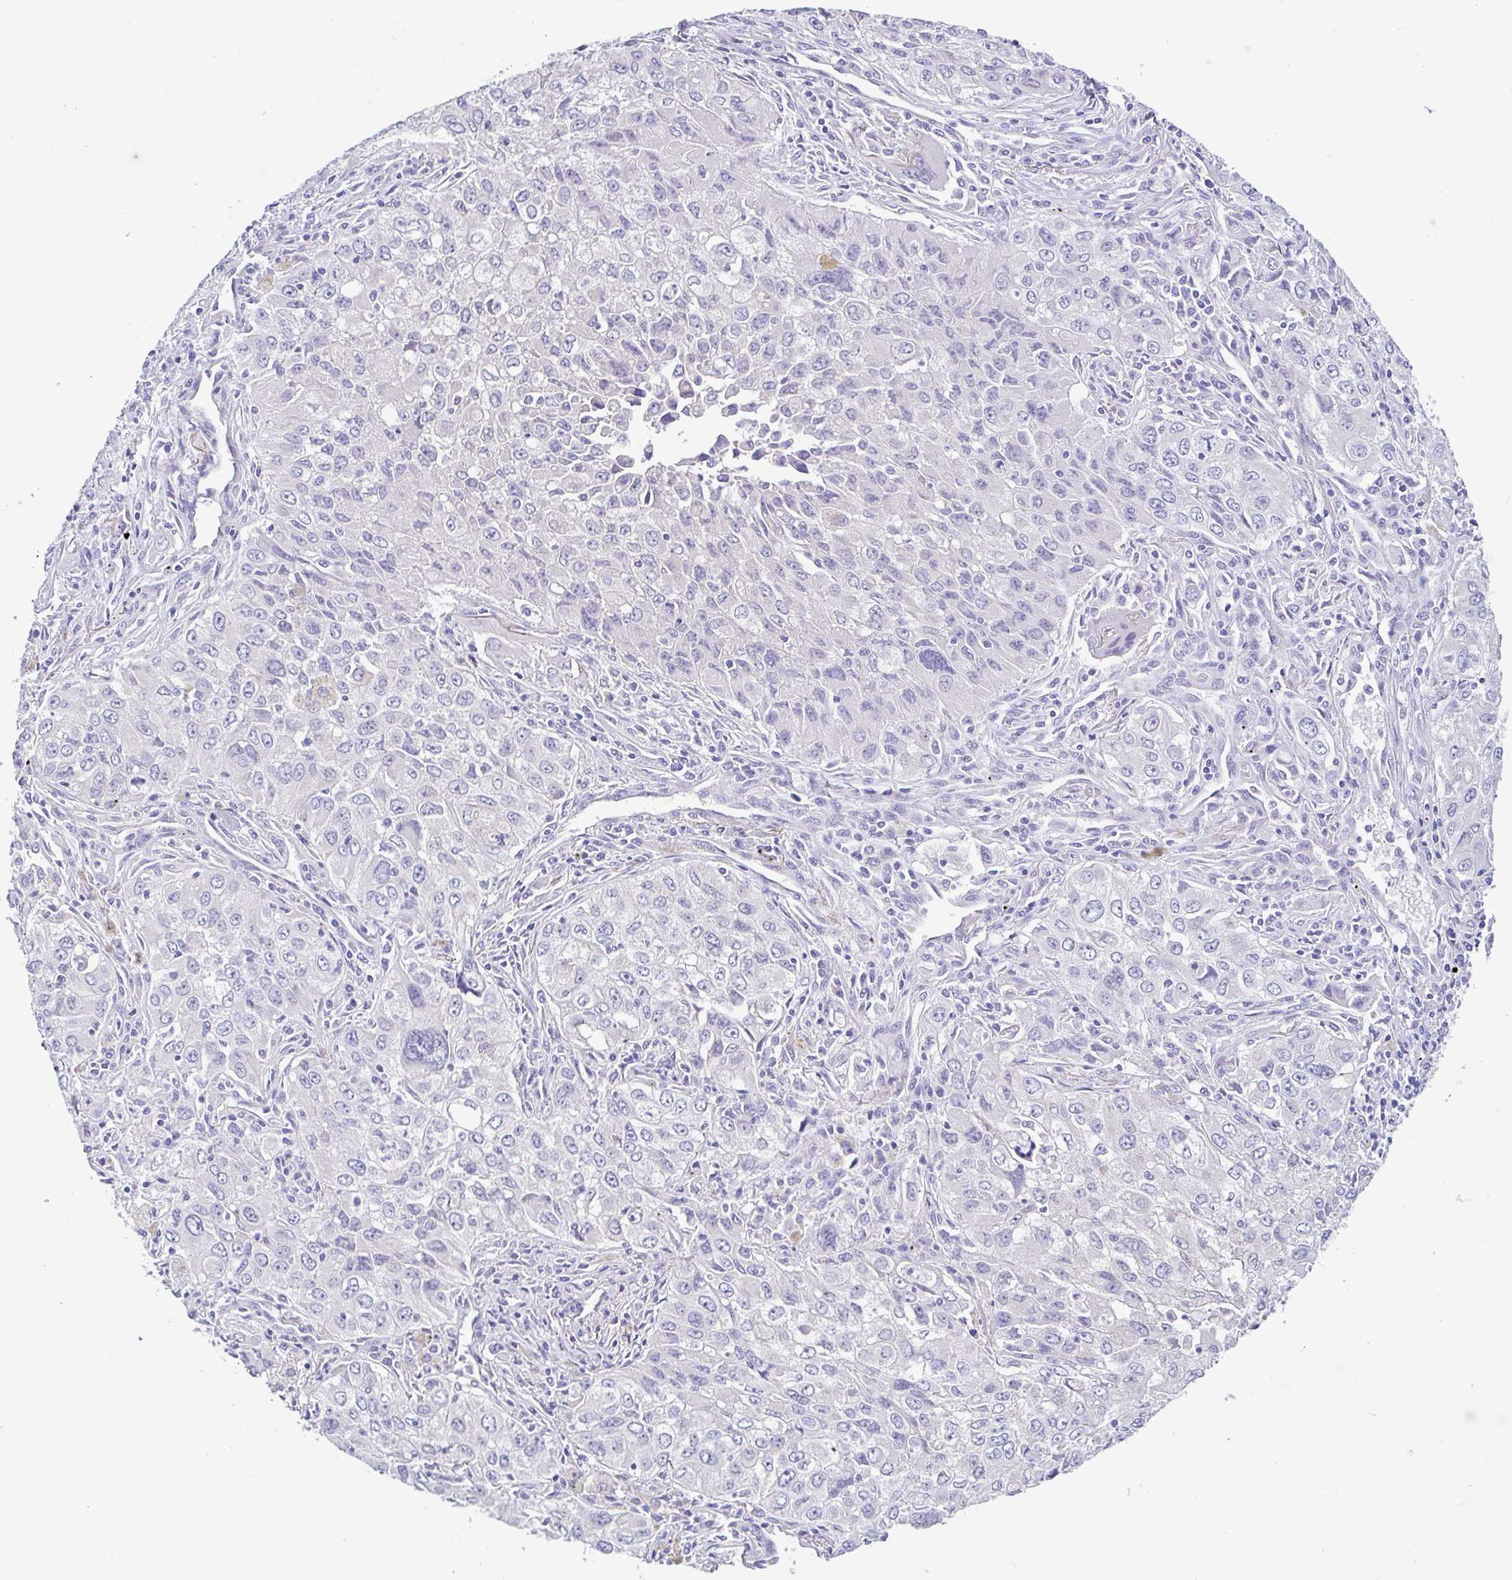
{"staining": {"intensity": "negative", "quantity": "none", "location": "none"}, "tissue": "lung cancer", "cell_type": "Tumor cells", "image_type": "cancer", "snomed": [{"axis": "morphology", "description": "Adenocarcinoma, NOS"}, {"axis": "morphology", "description": "Adenocarcinoma, metastatic, NOS"}, {"axis": "topography", "description": "Lymph node"}, {"axis": "topography", "description": "Lung"}], "caption": "Histopathology image shows no significant protein expression in tumor cells of adenocarcinoma (lung).", "gene": "SERPINE3", "patient": {"sex": "female", "age": 42}}